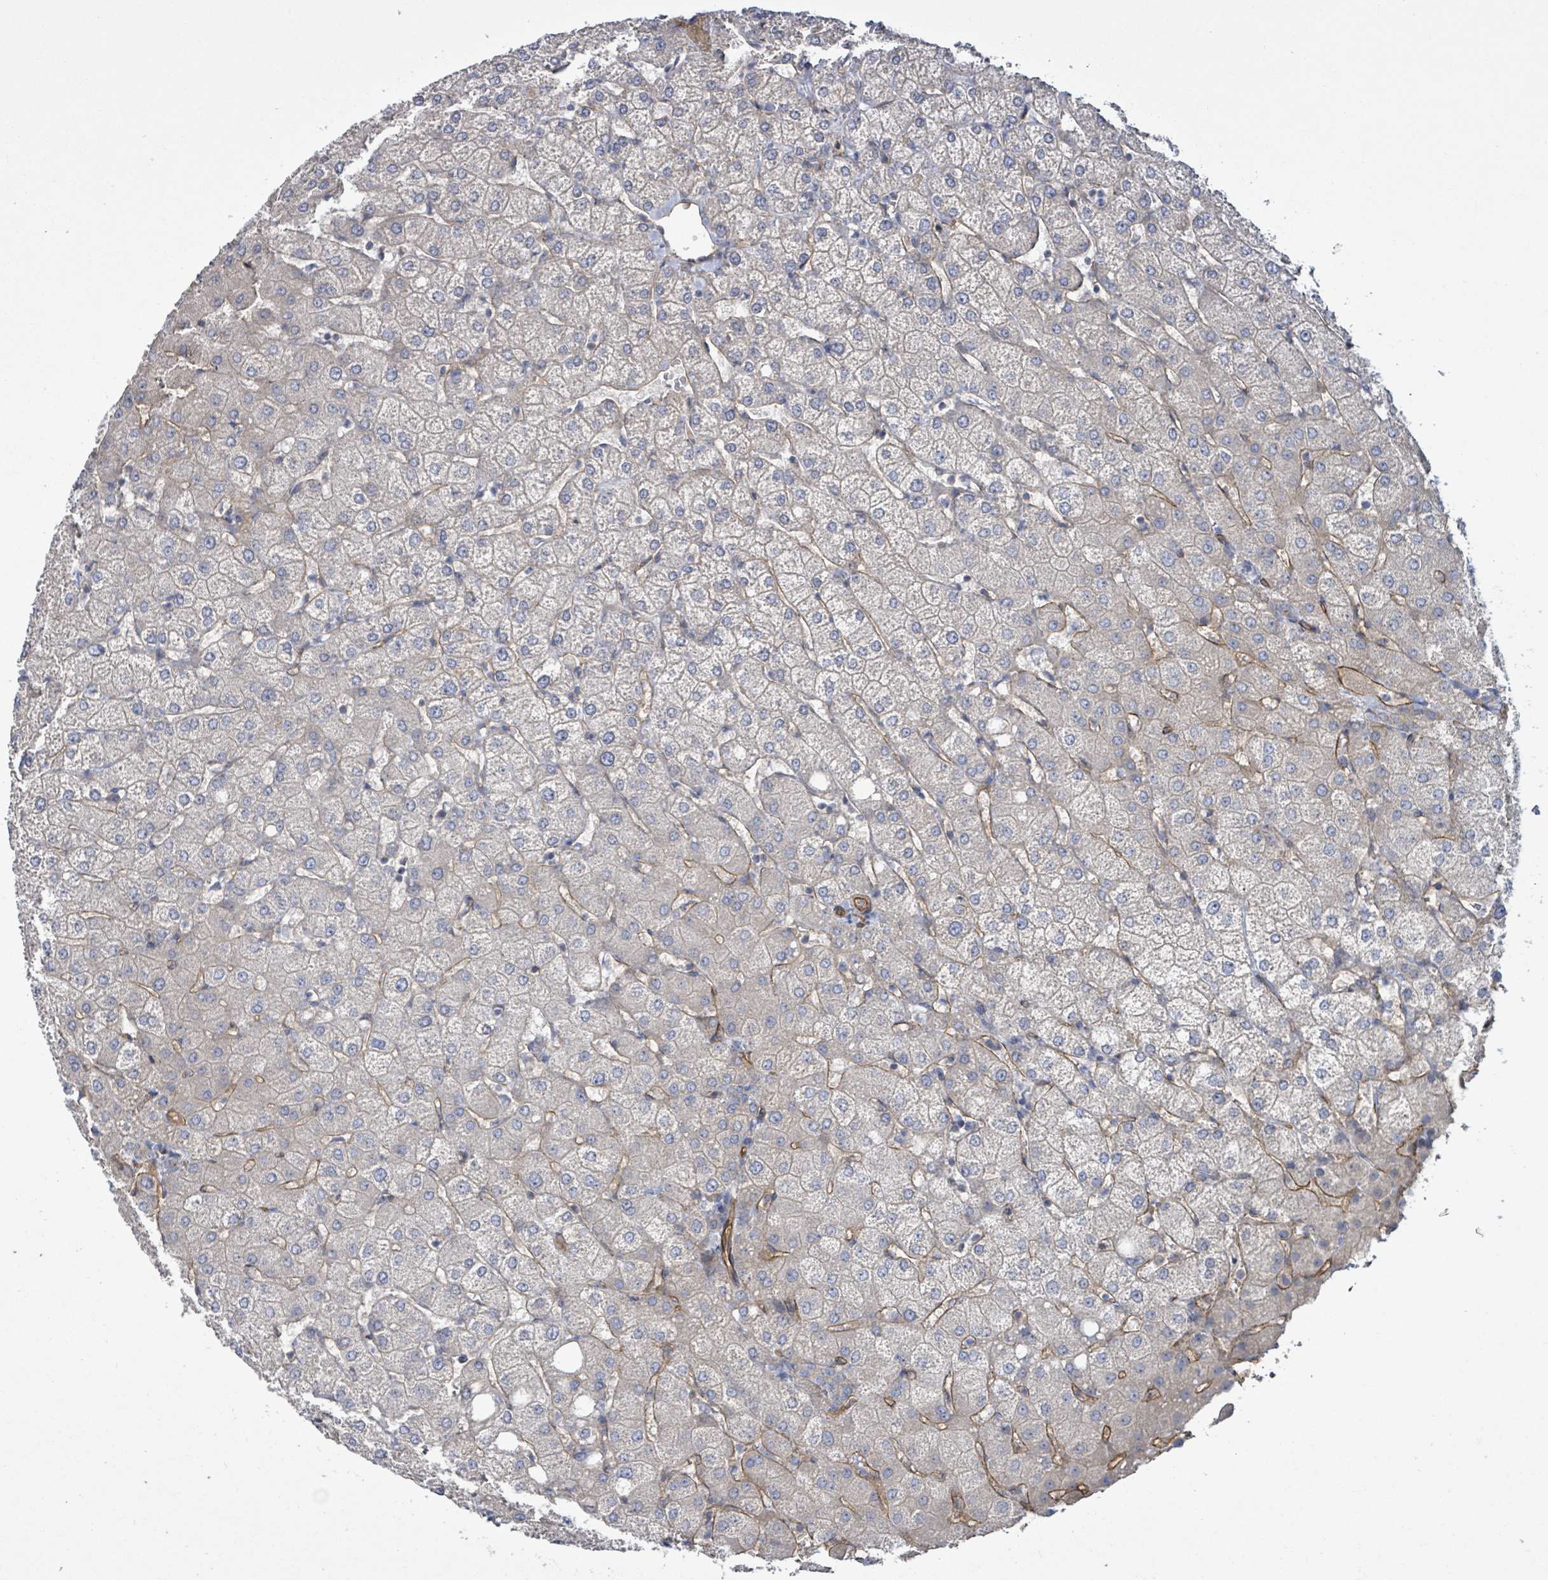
{"staining": {"intensity": "negative", "quantity": "none", "location": "none"}, "tissue": "liver", "cell_type": "Cholangiocytes", "image_type": "normal", "snomed": [{"axis": "morphology", "description": "Normal tissue, NOS"}, {"axis": "topography", "description": "Liver"}], "caption": "An image of liver stained for a protein shows no brown staining in cholangiocytes.", "gene": "KANK3", "patient": {"sex": "female", "age": 54}}